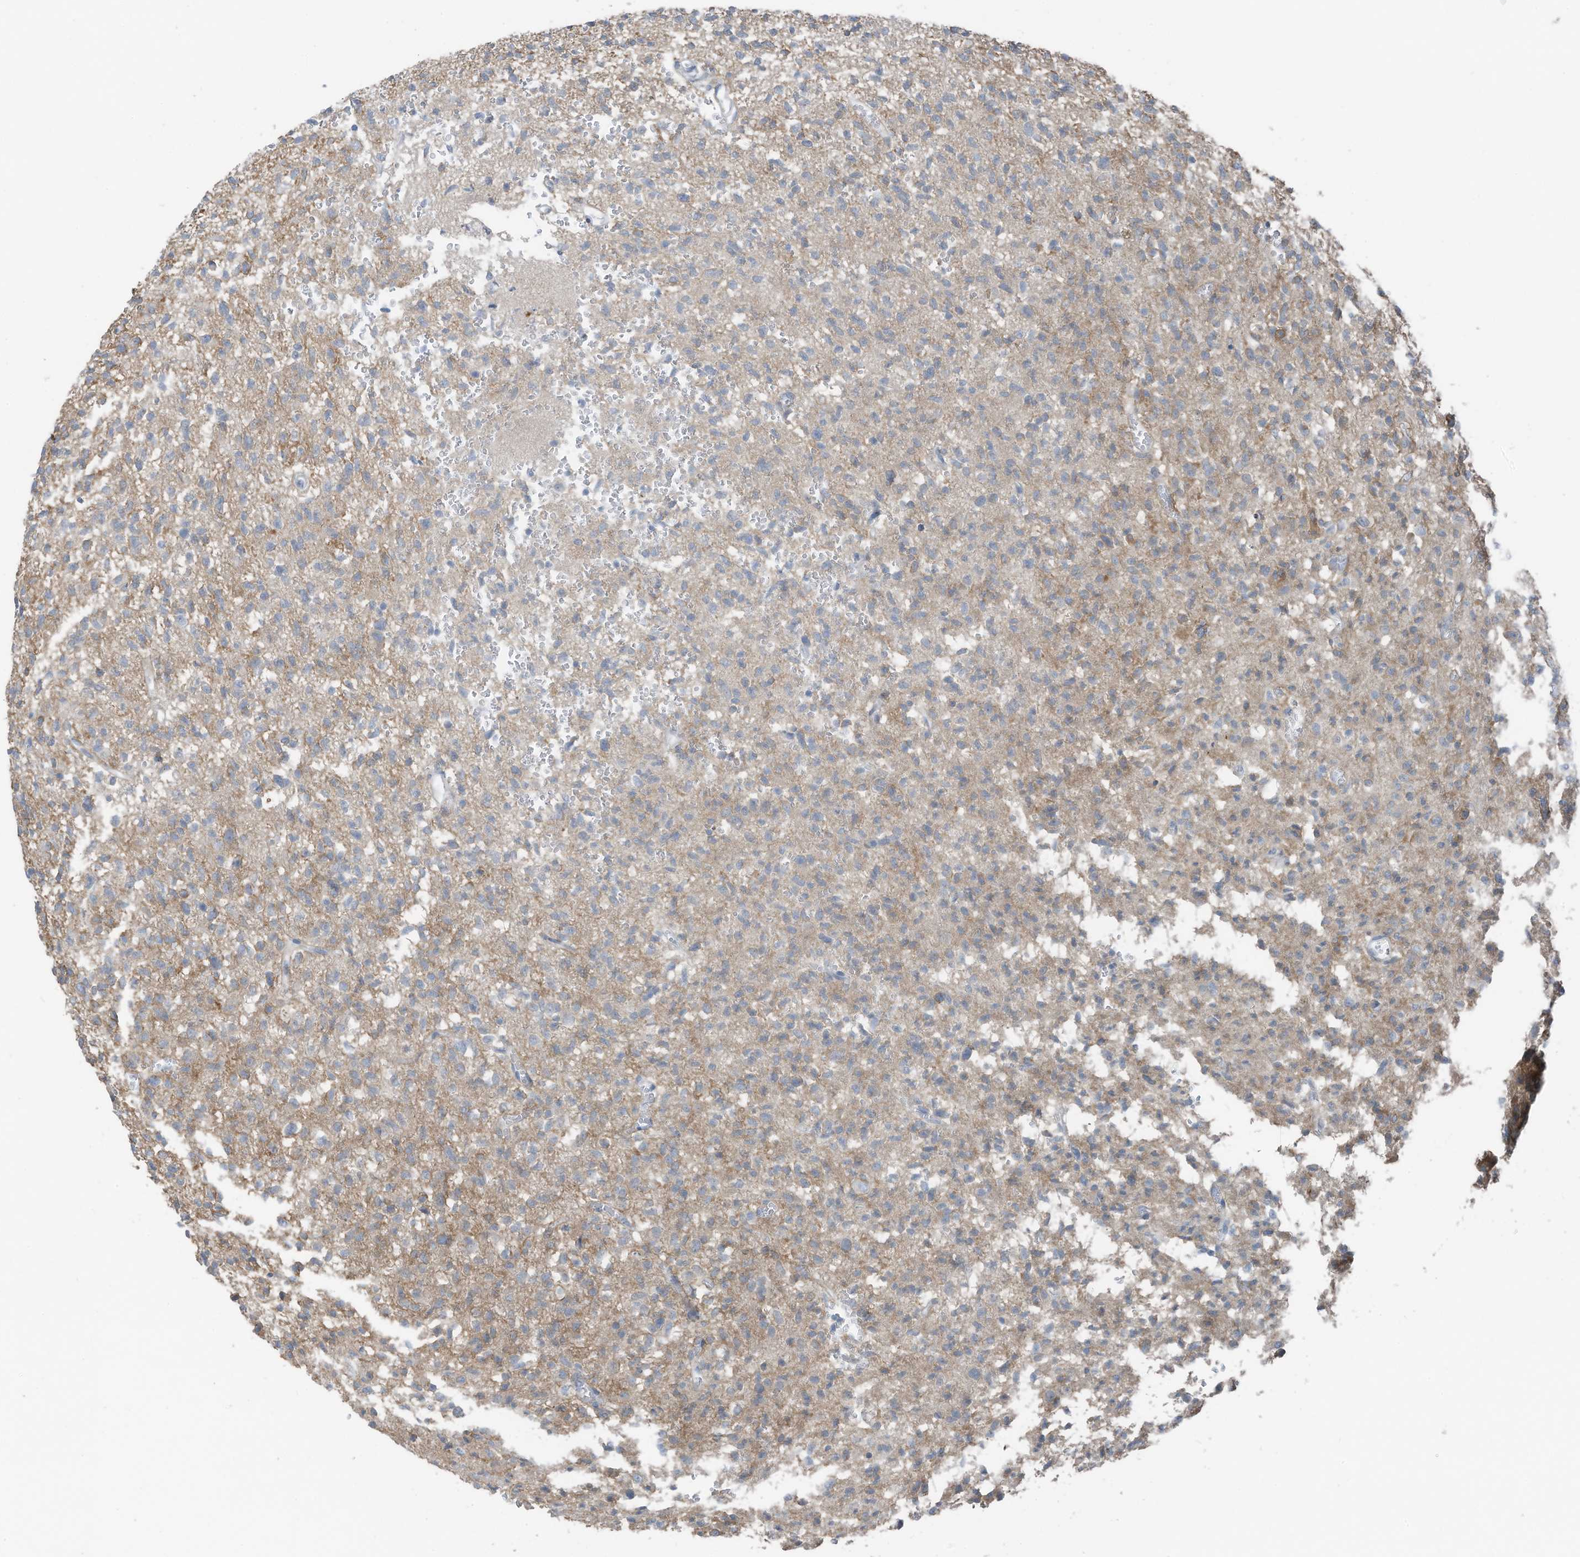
{"staining": {"intensity": "weak", "quantity": "<25%", "location": "cytoplasmic/membranous"}, "tissue": "glioma", "cell_type": "Tumor cells", "image_type": "cancer", "snomed": [{"axis": "morphology", "description": "Glioma, malignant, High grade"}, {"axis": "topography", "description": "Brain"}], "caption": "This micrograph is of high-grade glioma (malignant) stained with immunohistochemistry to label a protein in brown with the nuclei are counter-stained blue. There is no positivity in tumor cells.", "gene": "ARHGEF33", "patient": {"sex": "female", "age": 57}}